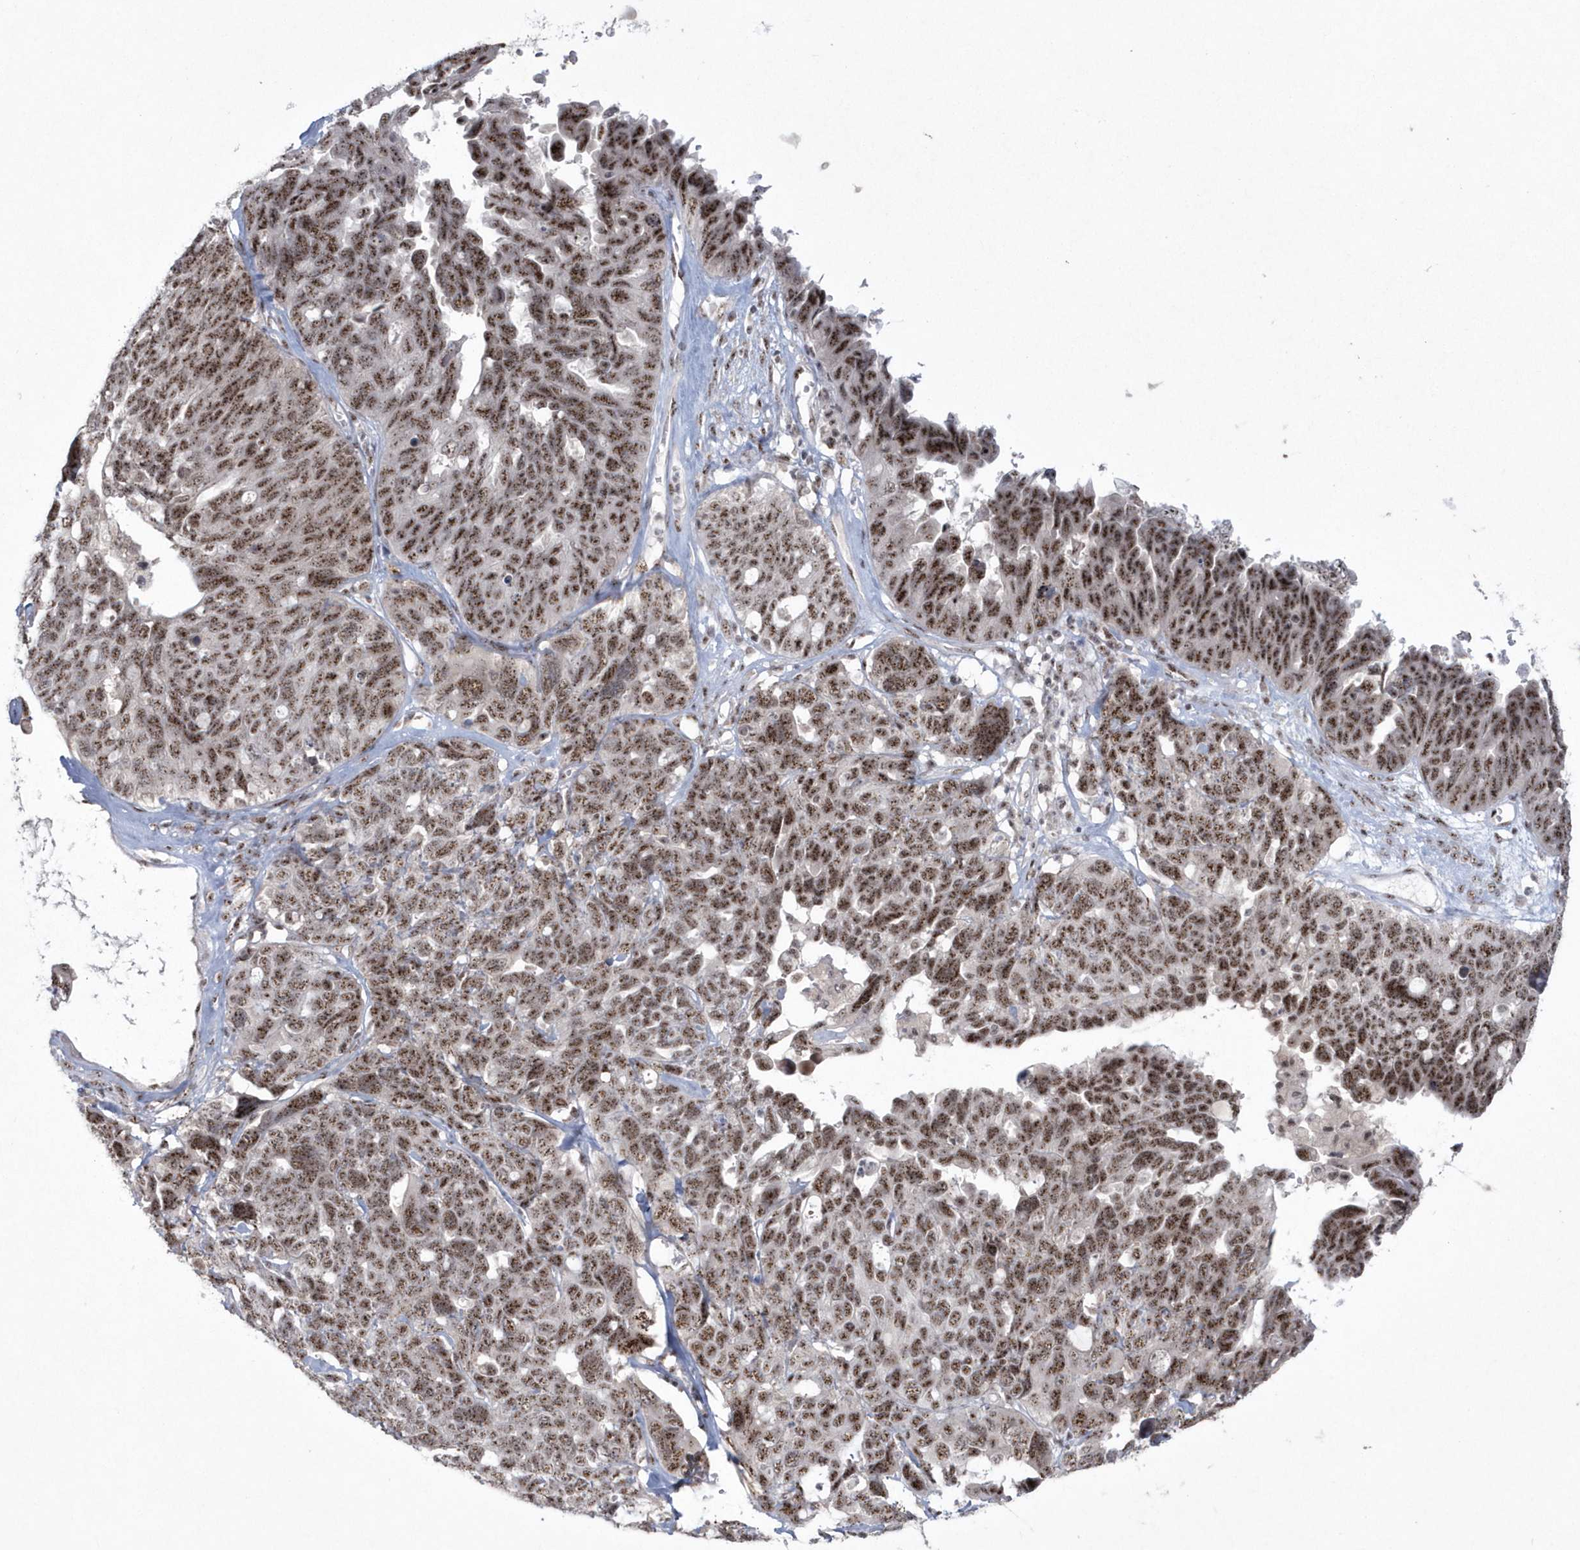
{"staining": {"intensity": "moderate", "quantity": ">75%", "location": "nuclear"}, "tissue": "ovarian cancer", "cell_type": "Tumor cells", "image_type": "cancer", "snomed": [{"axis": "morphology", "description": "Cystadenocarcinoma, serous, NOS"}, {"axis": "topography", "description": "Ovary"}], "caption": "Protein analysis of ovarian cancer tissue exhibits moderate nuclear expression in approximately >75% of tumor cells.", "gene": "KDM6B", "patient": {"sex": "female", "age": 79}}